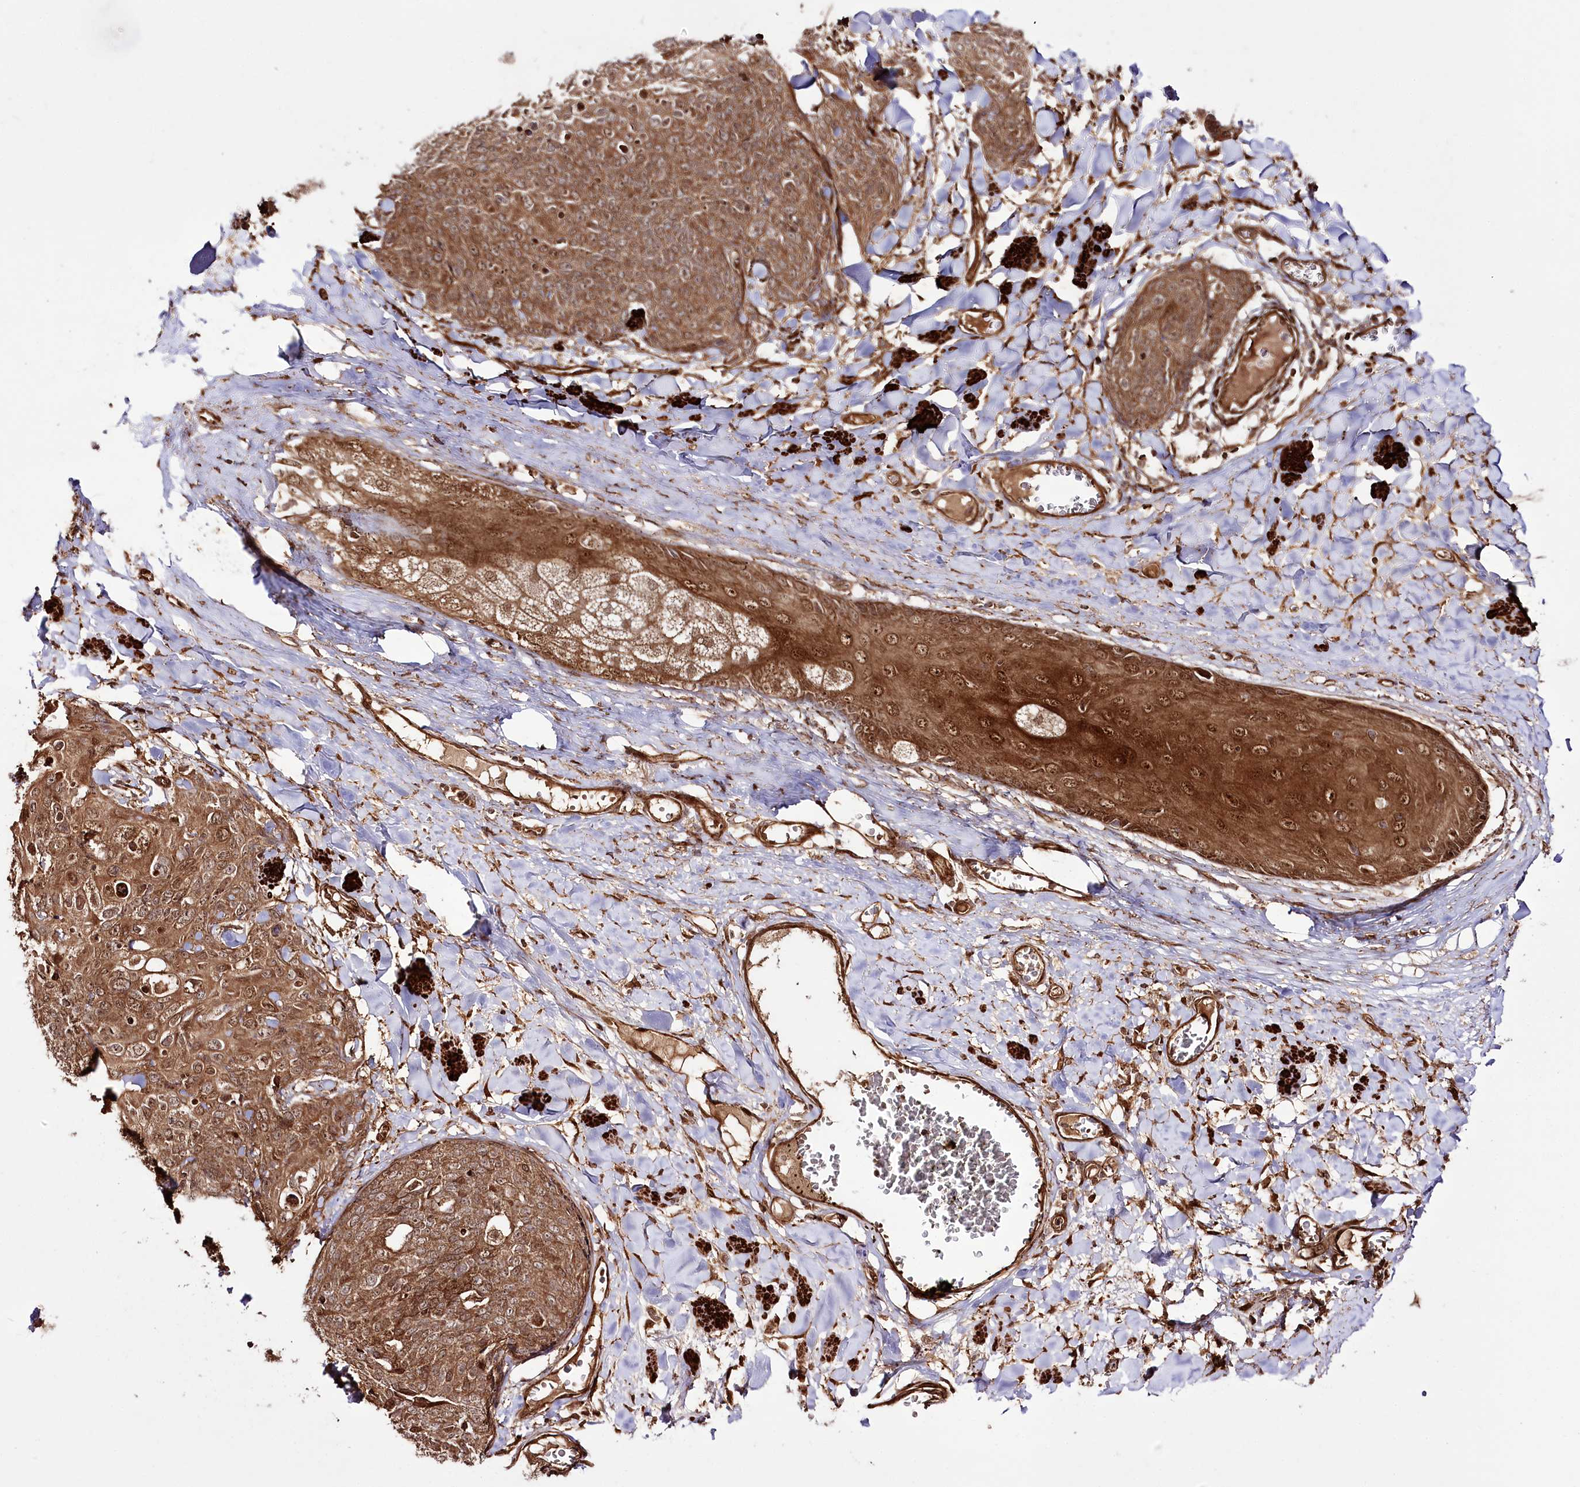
{"staining": {"intensity": "moderate", "quantity": ">75%", "location": "cytoplasmic/membranous"}, "tissue": "skin cancer", "cell_type": "Tumor cells", "image_type": "cancer", "snomed": [{"axis": "morphology", "description": "Squamous cell carcinoma, NOS"}, {"axis": "topography", "description": "Skin"}, {"axis": "topography", "description": "Vulva"}], "caption": "The micrograph shows a brown stain indicating the presence of a protein in the cytoplasmic/membranous of tumor cells in squamous cell carcinoma (skin). (DAB IHC, brown staining for protein, blue staining for nuclei).", "gene": "REXO2", "patient": {"sex": "female", "age": 85}}